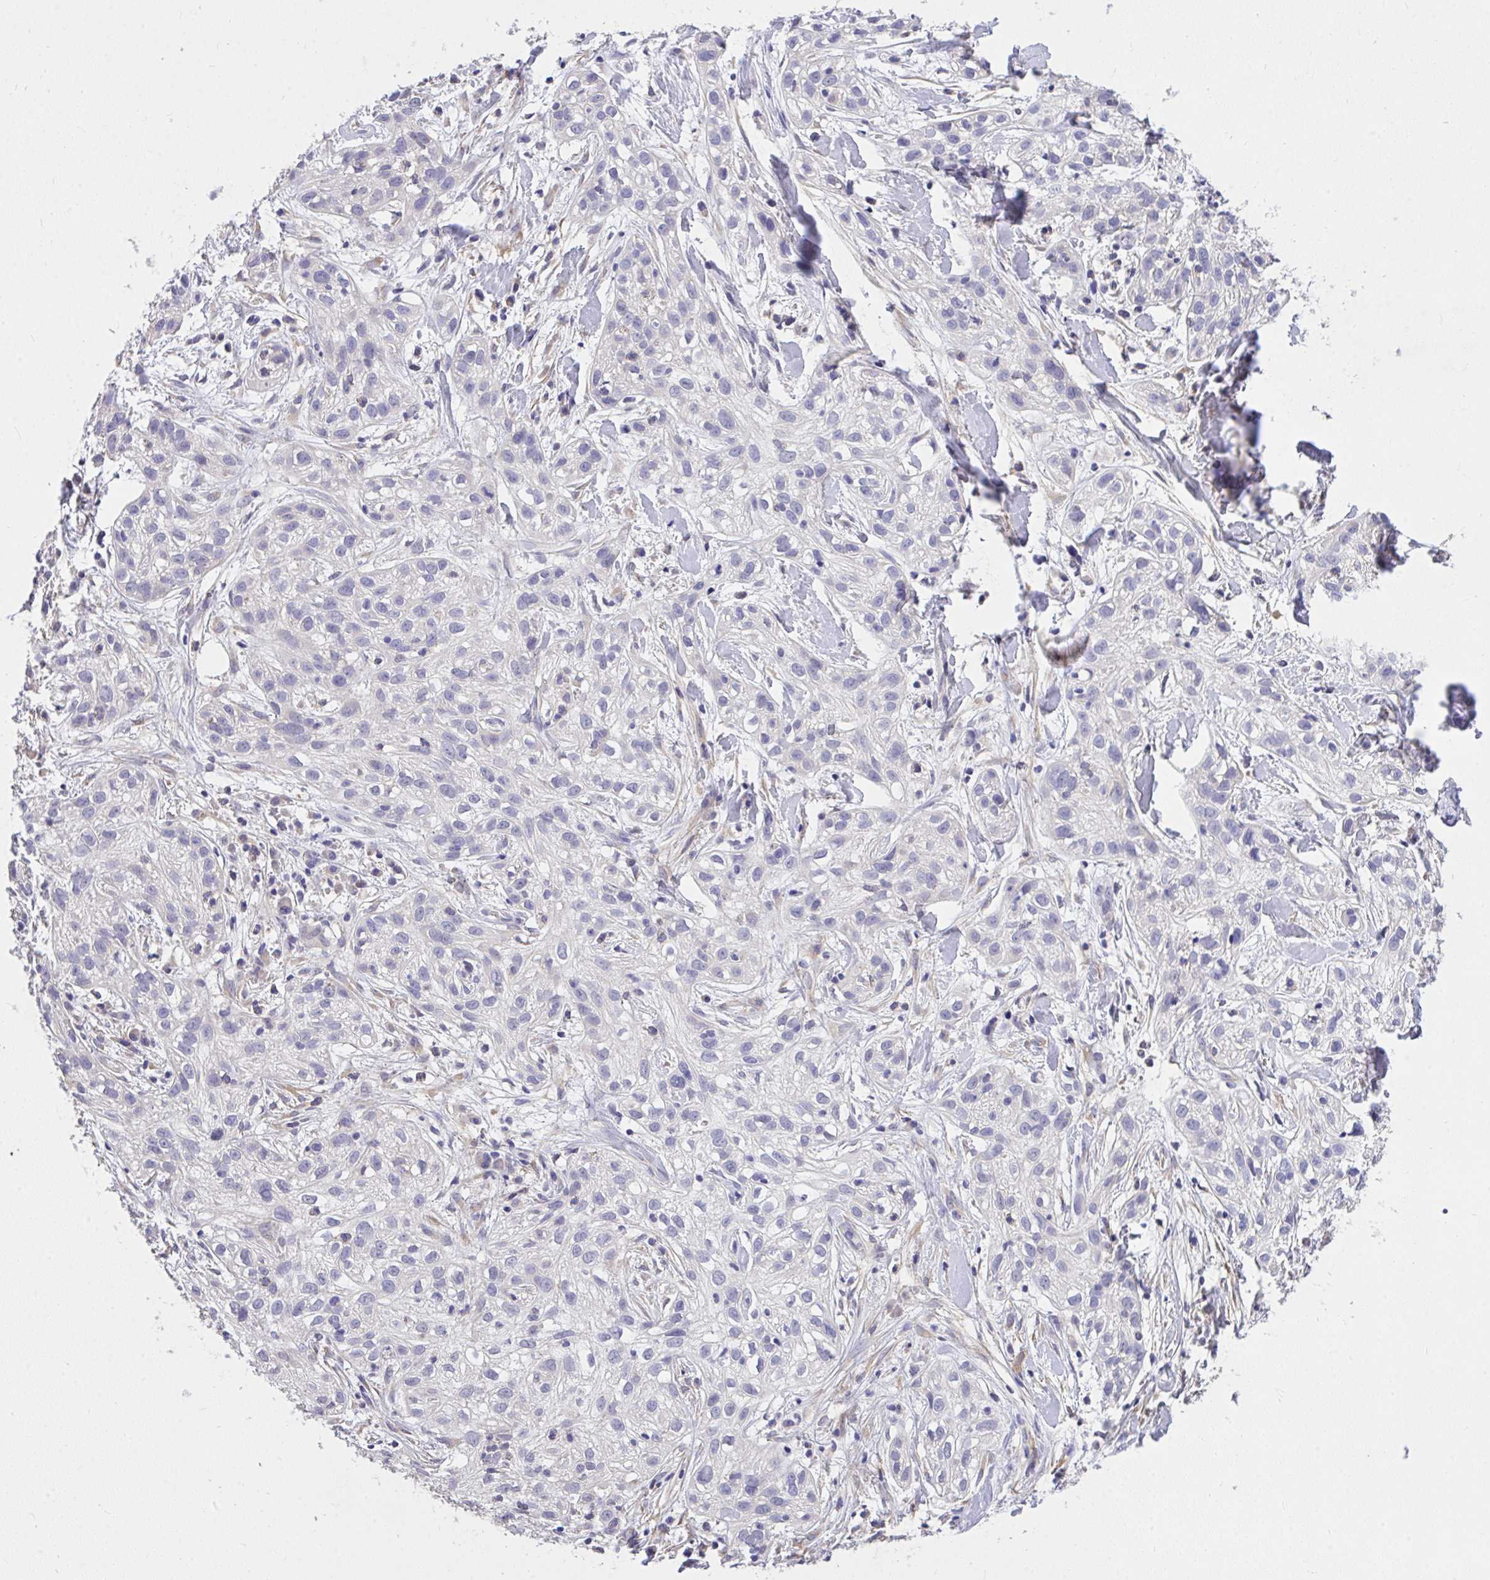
{"staining": {"intensity": "negative", "quantity": "none", "location": "none"}, "tissue": "skin cancer", "cell_type": "Tumor cells", "image_type": "cancer", "snomed": [{"axis": "morphology", "description": "Squamous cell carcinoma, NOS"}, {"axis": "topography", "description": "Skin"}], "caption": "Immunohistochemical staining of skin squamous cell carcinoma exhibits no significant positivity in tumor cells.", "gene": "MPC2", "patient": {"sex": "male", "age": 82}}